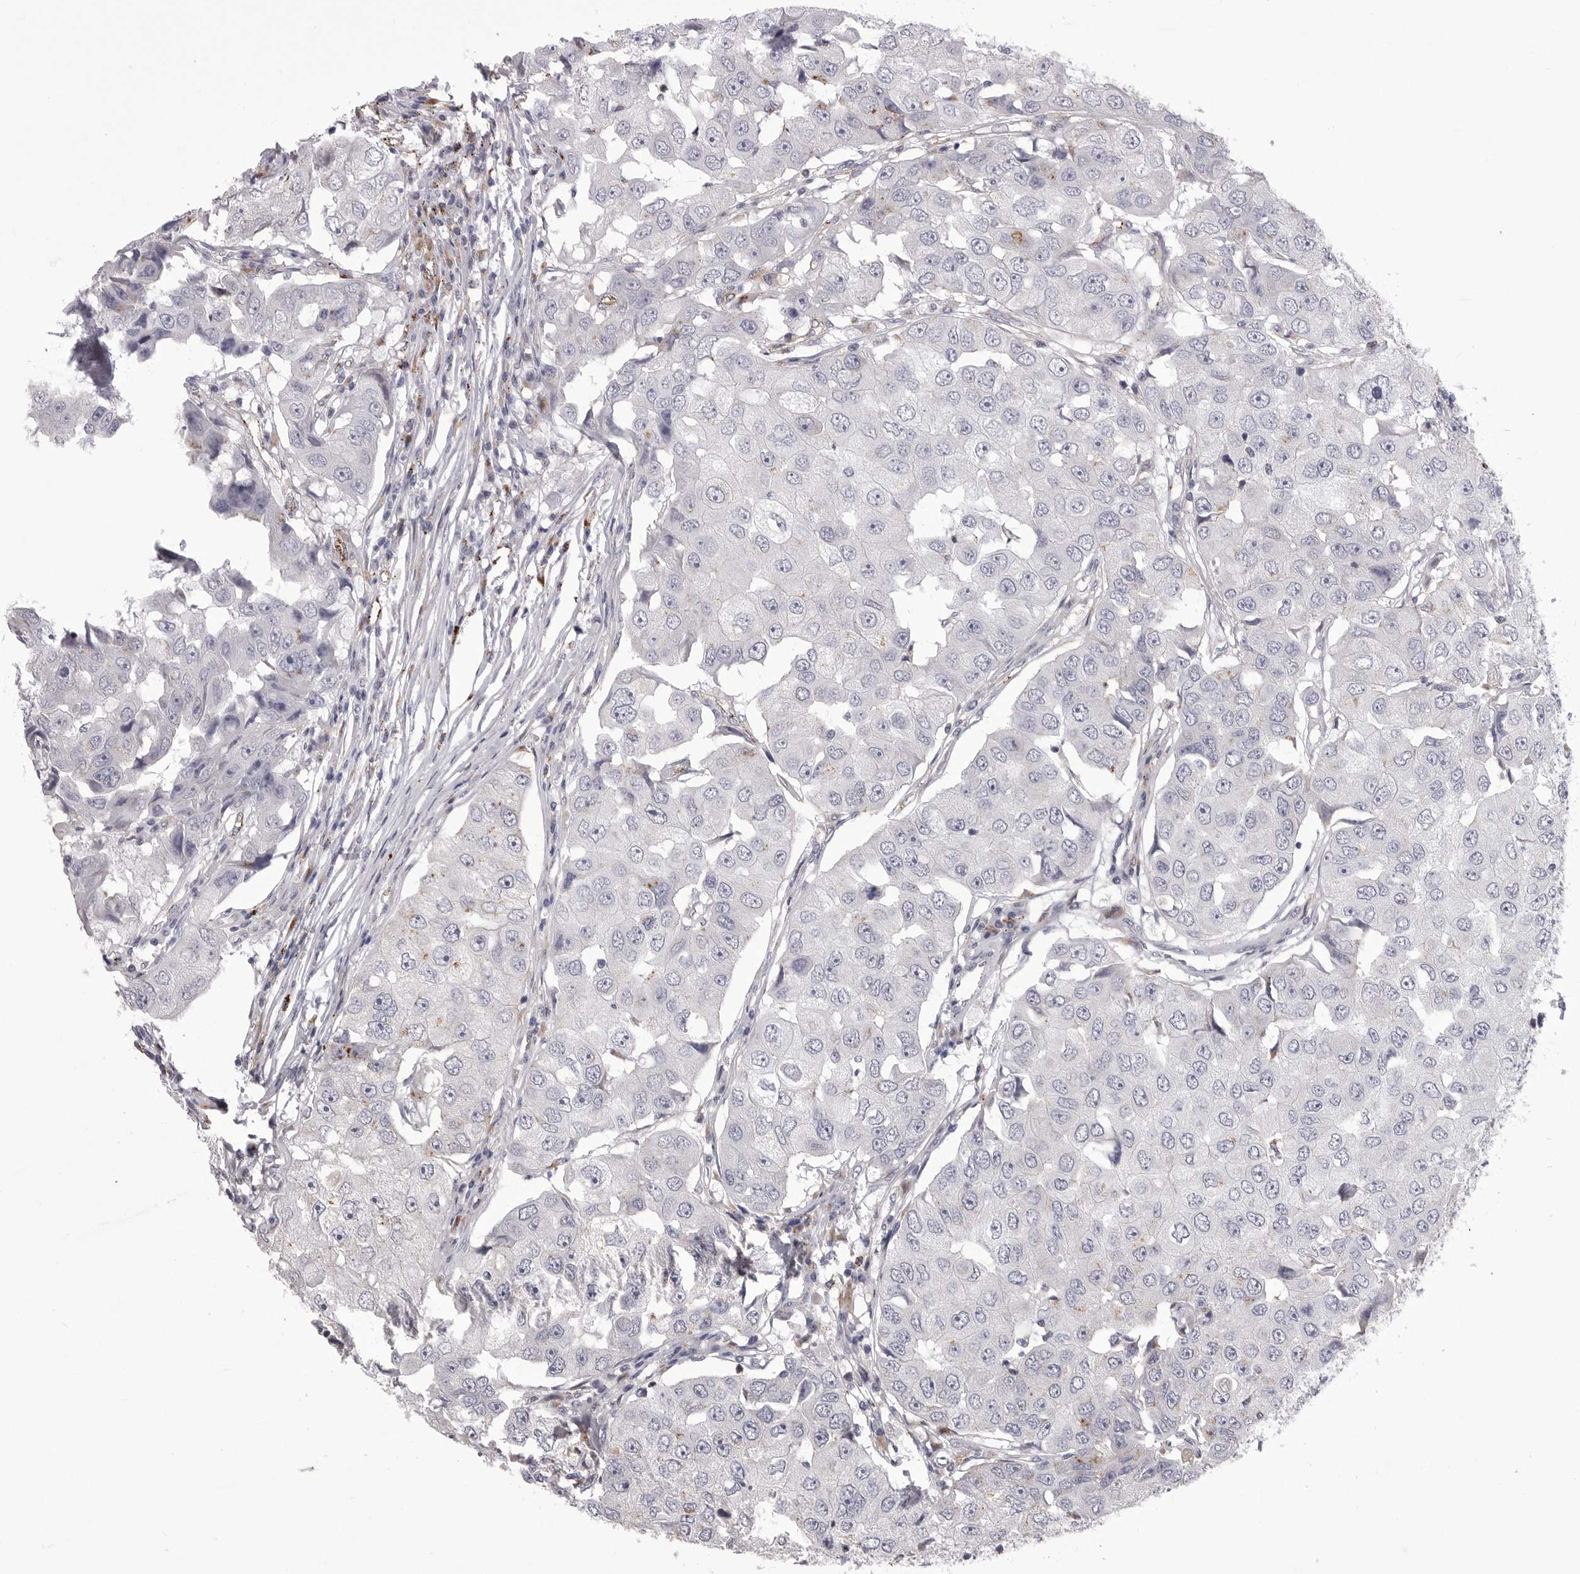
{"staining": {"intensity": "negative", "quantity": "none", "location": "none"}, "tissue": "breast cancer", "cell_type": "Tumor cells", "image_type": "cancer", "snomed": [{"axis": "morphology", "description": "Duct carcinoma"}, {"axis": "topography", "description": "Breast"}], "caption": "The immunohistochemistry image has no significant positivity in tumor cells of breast cancer tissue. (DAB immunohistochemistry with hematoxylin counter stain).", "gene": "PSPN", "patient": {"sex": "female", "age": 27}}